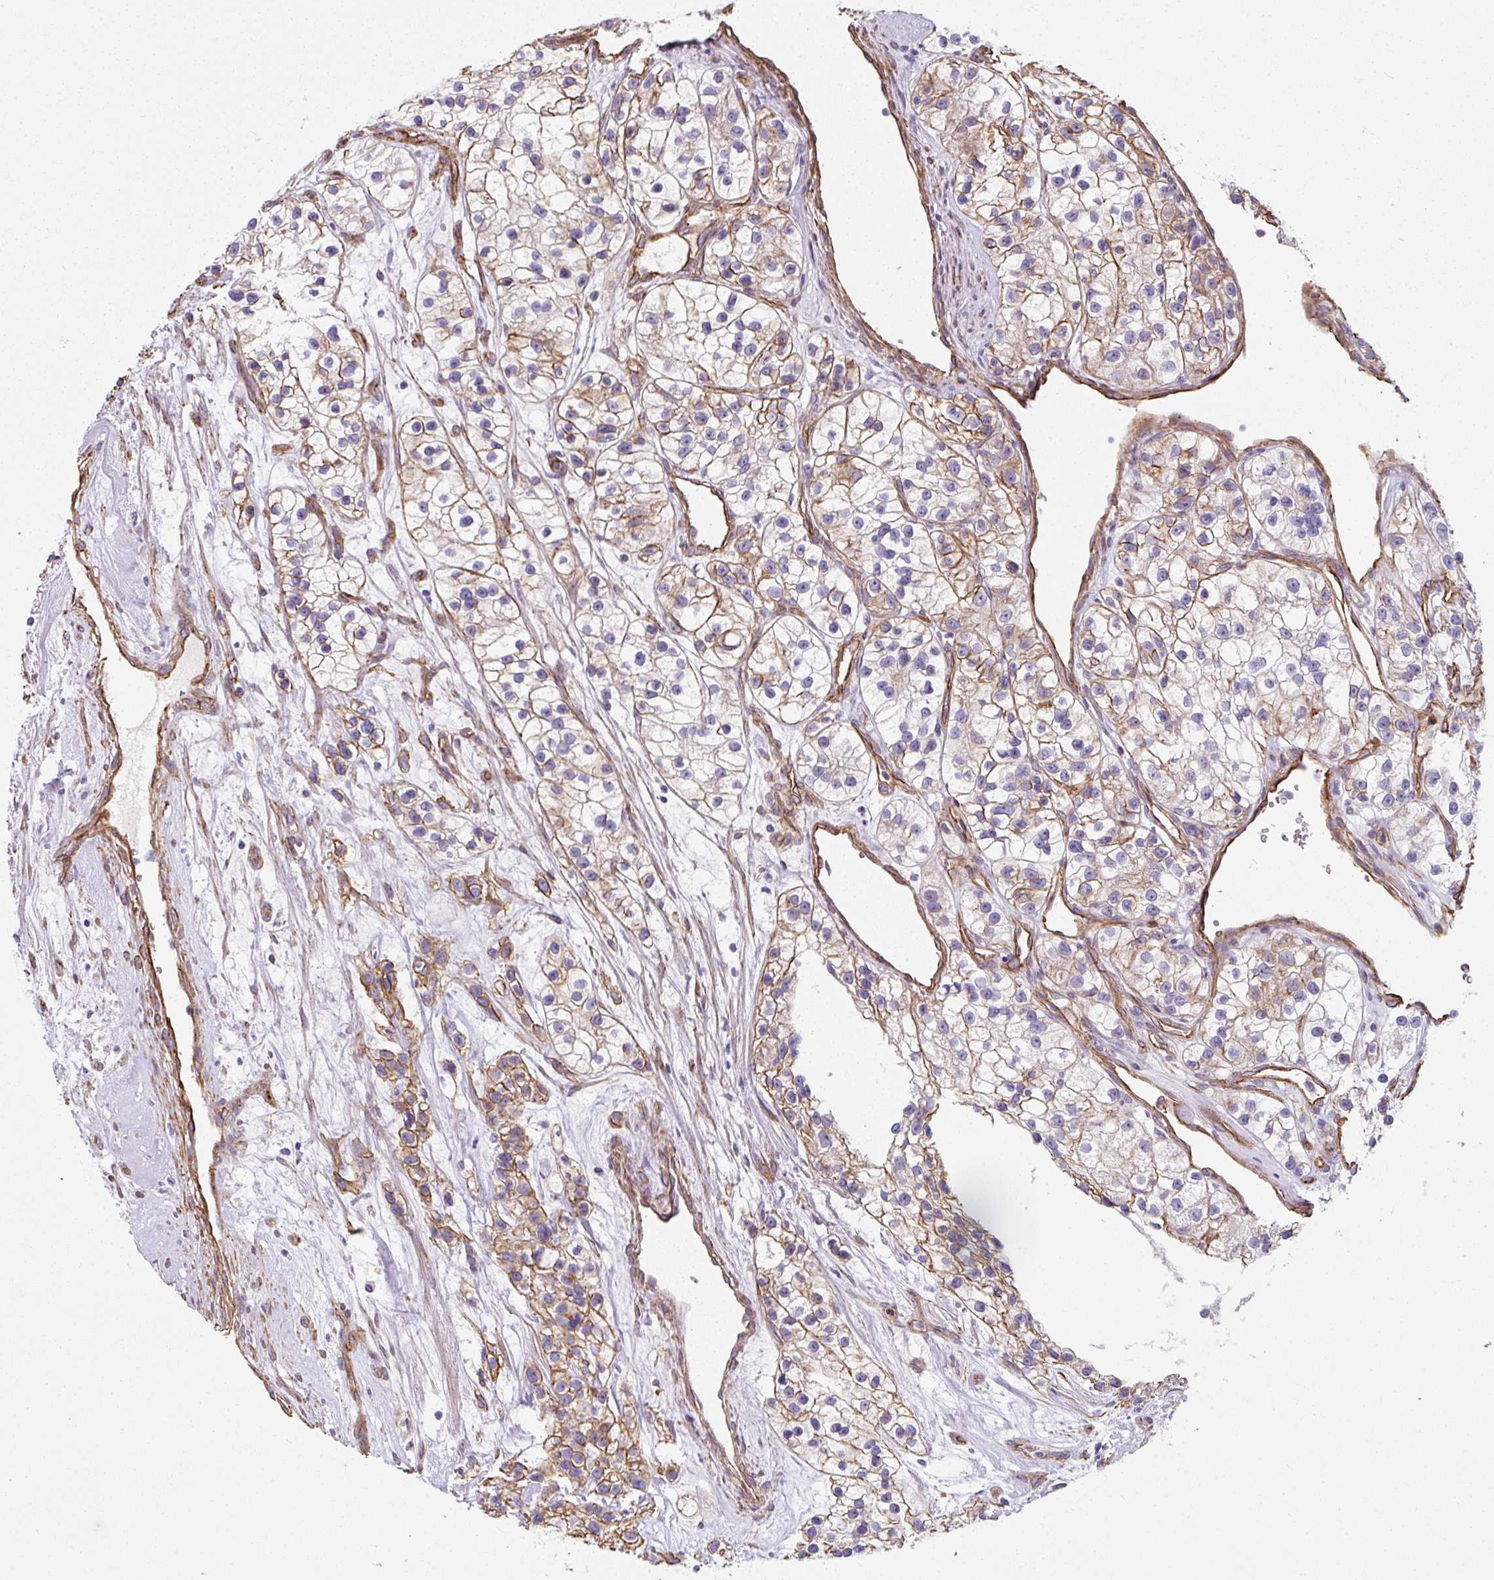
{"staining": {"intensity": "moderate", "quantity": "25%-75%", "location": "cytoplasmic/membranous"}, "tissue": "renal cancer", "cell_type": "Tumor cells", "image_type": "cancer", "snomed": [{"axis": "morphology", "description": "Adenocarcinoma, NOS"}, {"axis": "topography", "description": "Kidney"}], "caption": "A micrograph of renal cancer stained for a protein reveals moderate cytoplasmic/membranous brown staining in tumor cells.", "gene": "ANKUB1", "patient": {"sex": "female", "age": 57}}